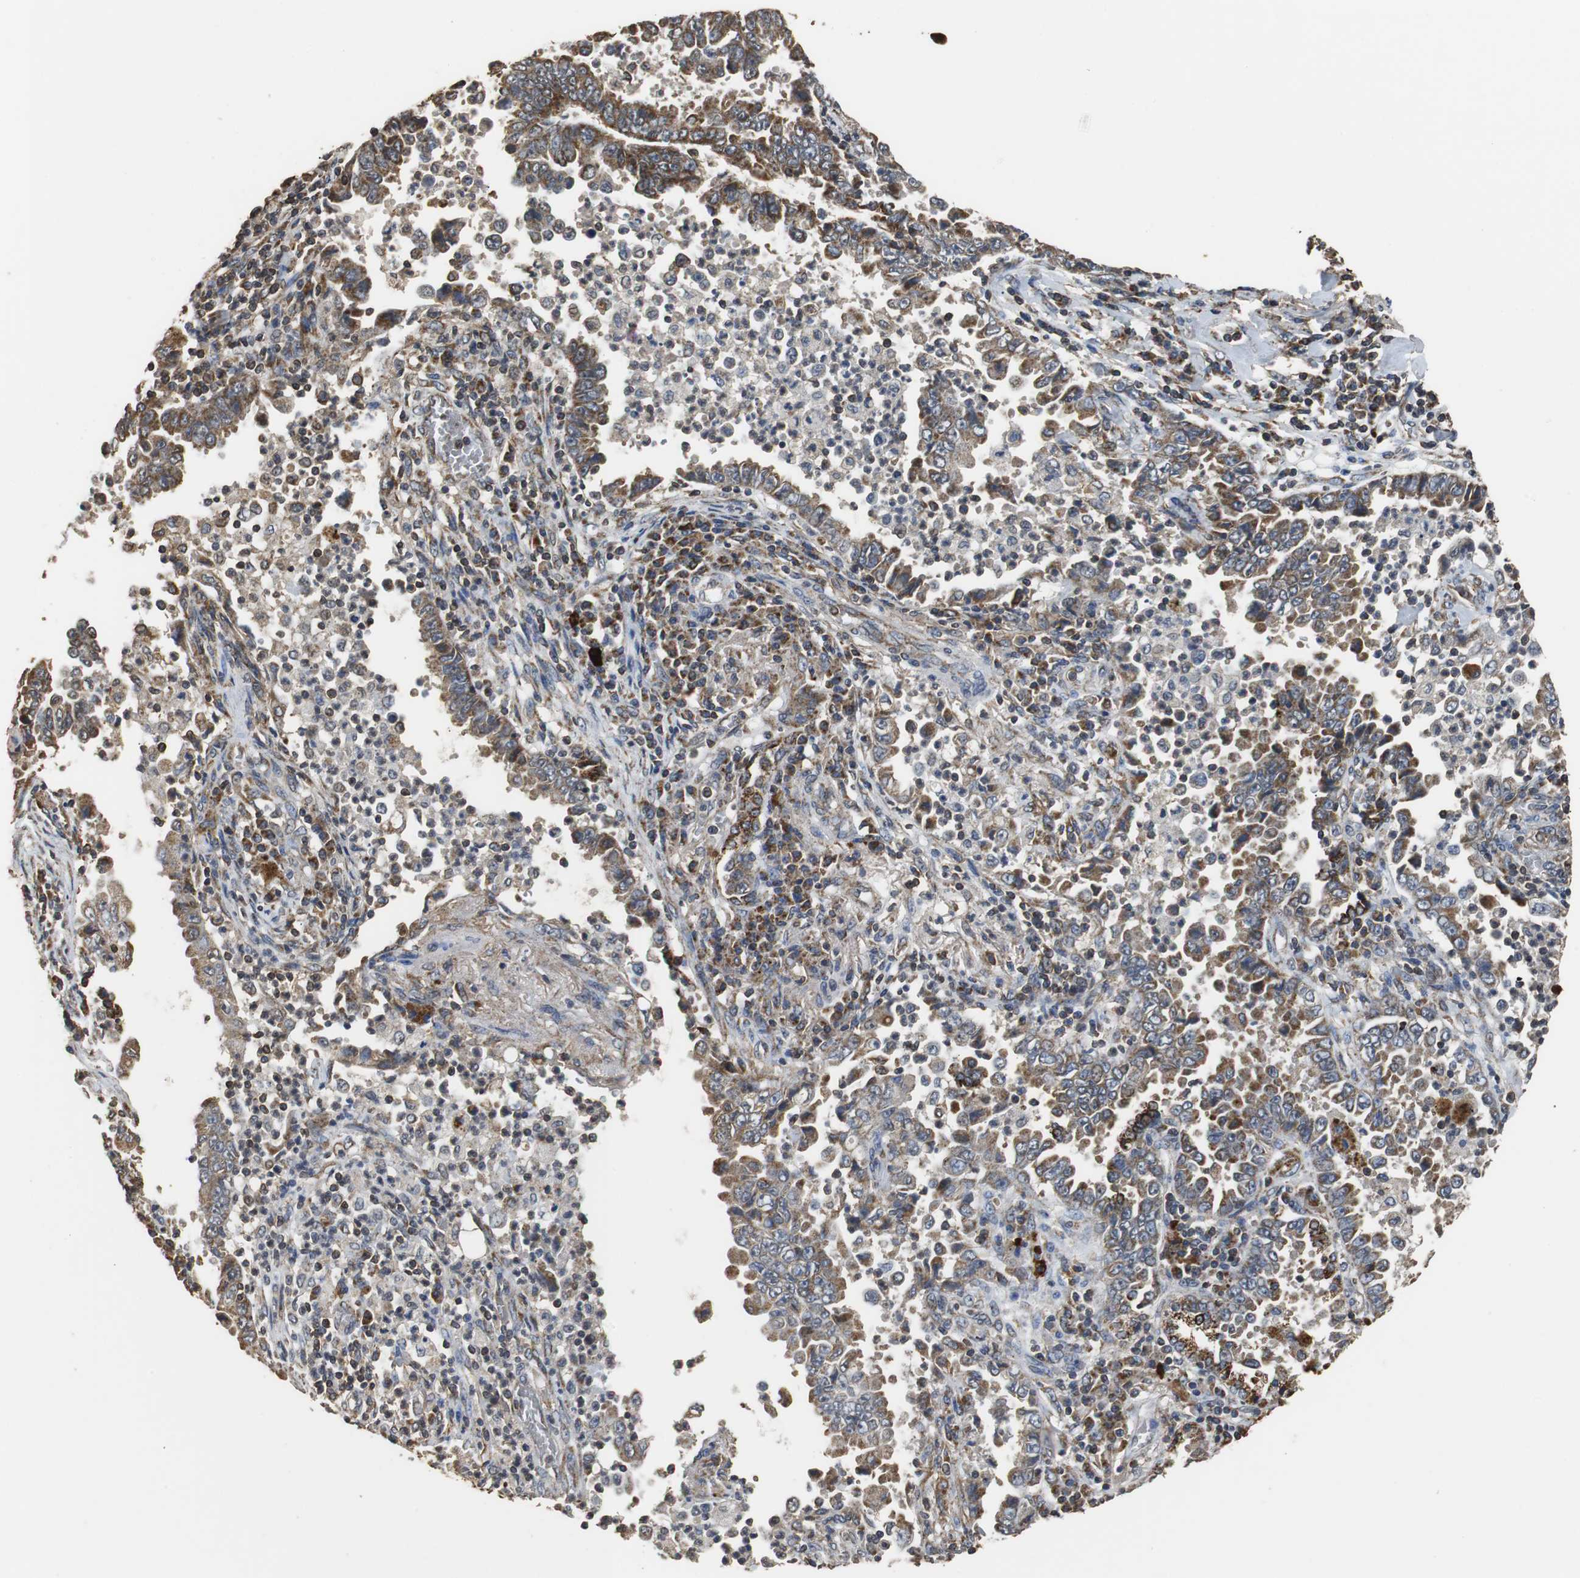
{"staining": {"intensity": "moderate", "quantity": ">75%", "location": "none"}, "tissue": "lung cancer", "cell_type": "Tumor cells", "image_type": "cancer", "snomed": [{"axis": "morphology", "description": "Normal tissue, NOS"}, {"axis": "morphology", "description": "Inflammation, NOS"}, {"axis": "morphology", "description": "Adenocarcinoma, NOS"}, {"axis": "topography", "description": "Lung"}], "caption": "Immunohistochemistry (IHC) image of lung adenocarcinoma stained for a protein (brown), which reveals medium levels of moderate None positivity in approximately >75% of tumor cells.", "gene": "NNT", "patient": {"sex": "female", "age": 64}}